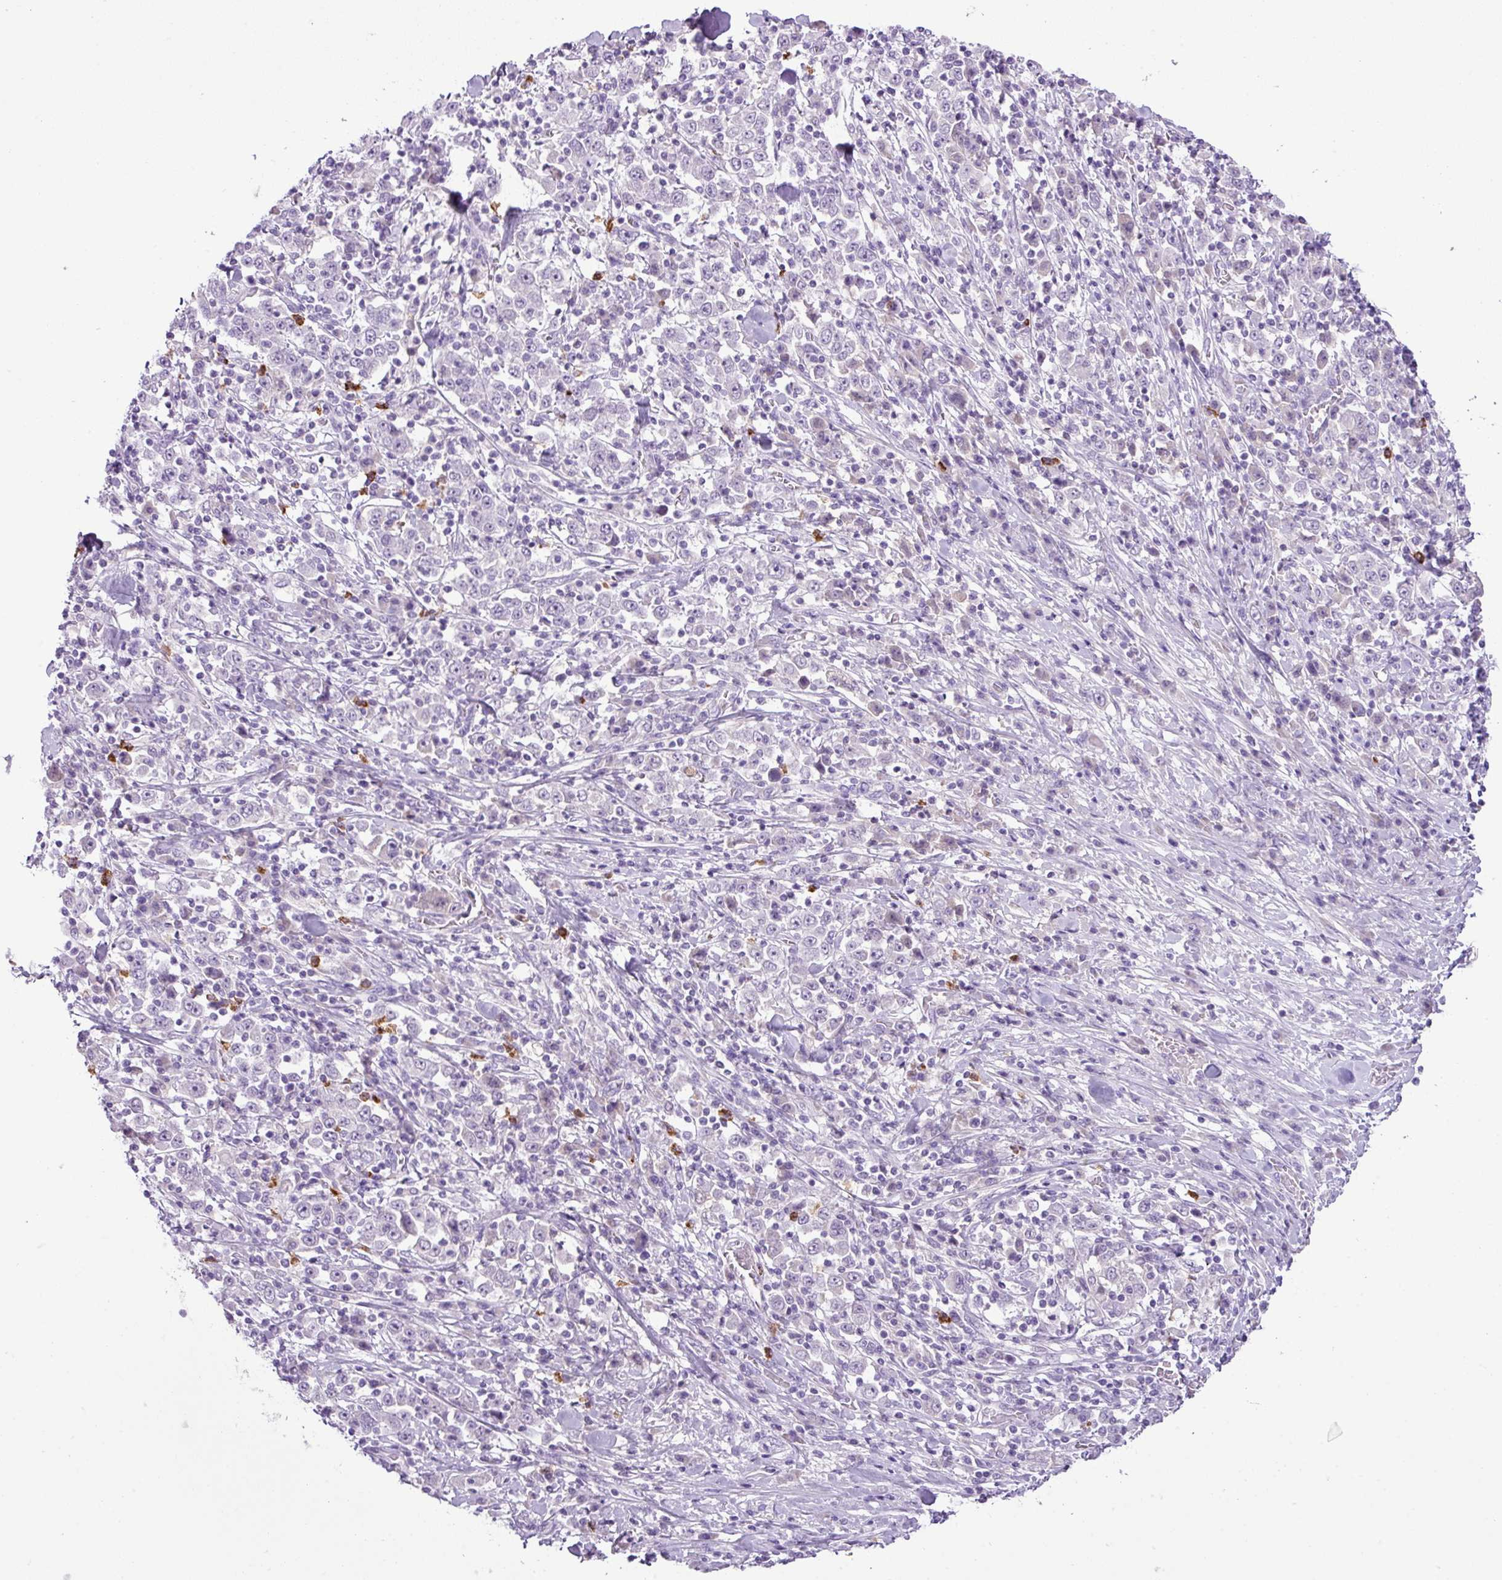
{"staining": {"intensity": "negative", "quantity": "none", "location": "none"}, "tissue": "stomach cancer", "cell_type": "Tumor cells", "image_type": "cancer", "snomed": [{"axis": "morphology", "description": "Normal tissue, NOS"}, {"axis": "morphology", "description": "Adenocarcinoma, NOS"}, {"axis": "topography", "description": "Stomach, upper"}, {"axis": "topography", "description": "Stomach"}], "caption": "This is an immunohistochemistry (IHC) photomicrograph of human stomach cancer. There is no positivity in tumor cells.", "gene": "HTR3E", "patient": {"sex": "male", "age": 59}}